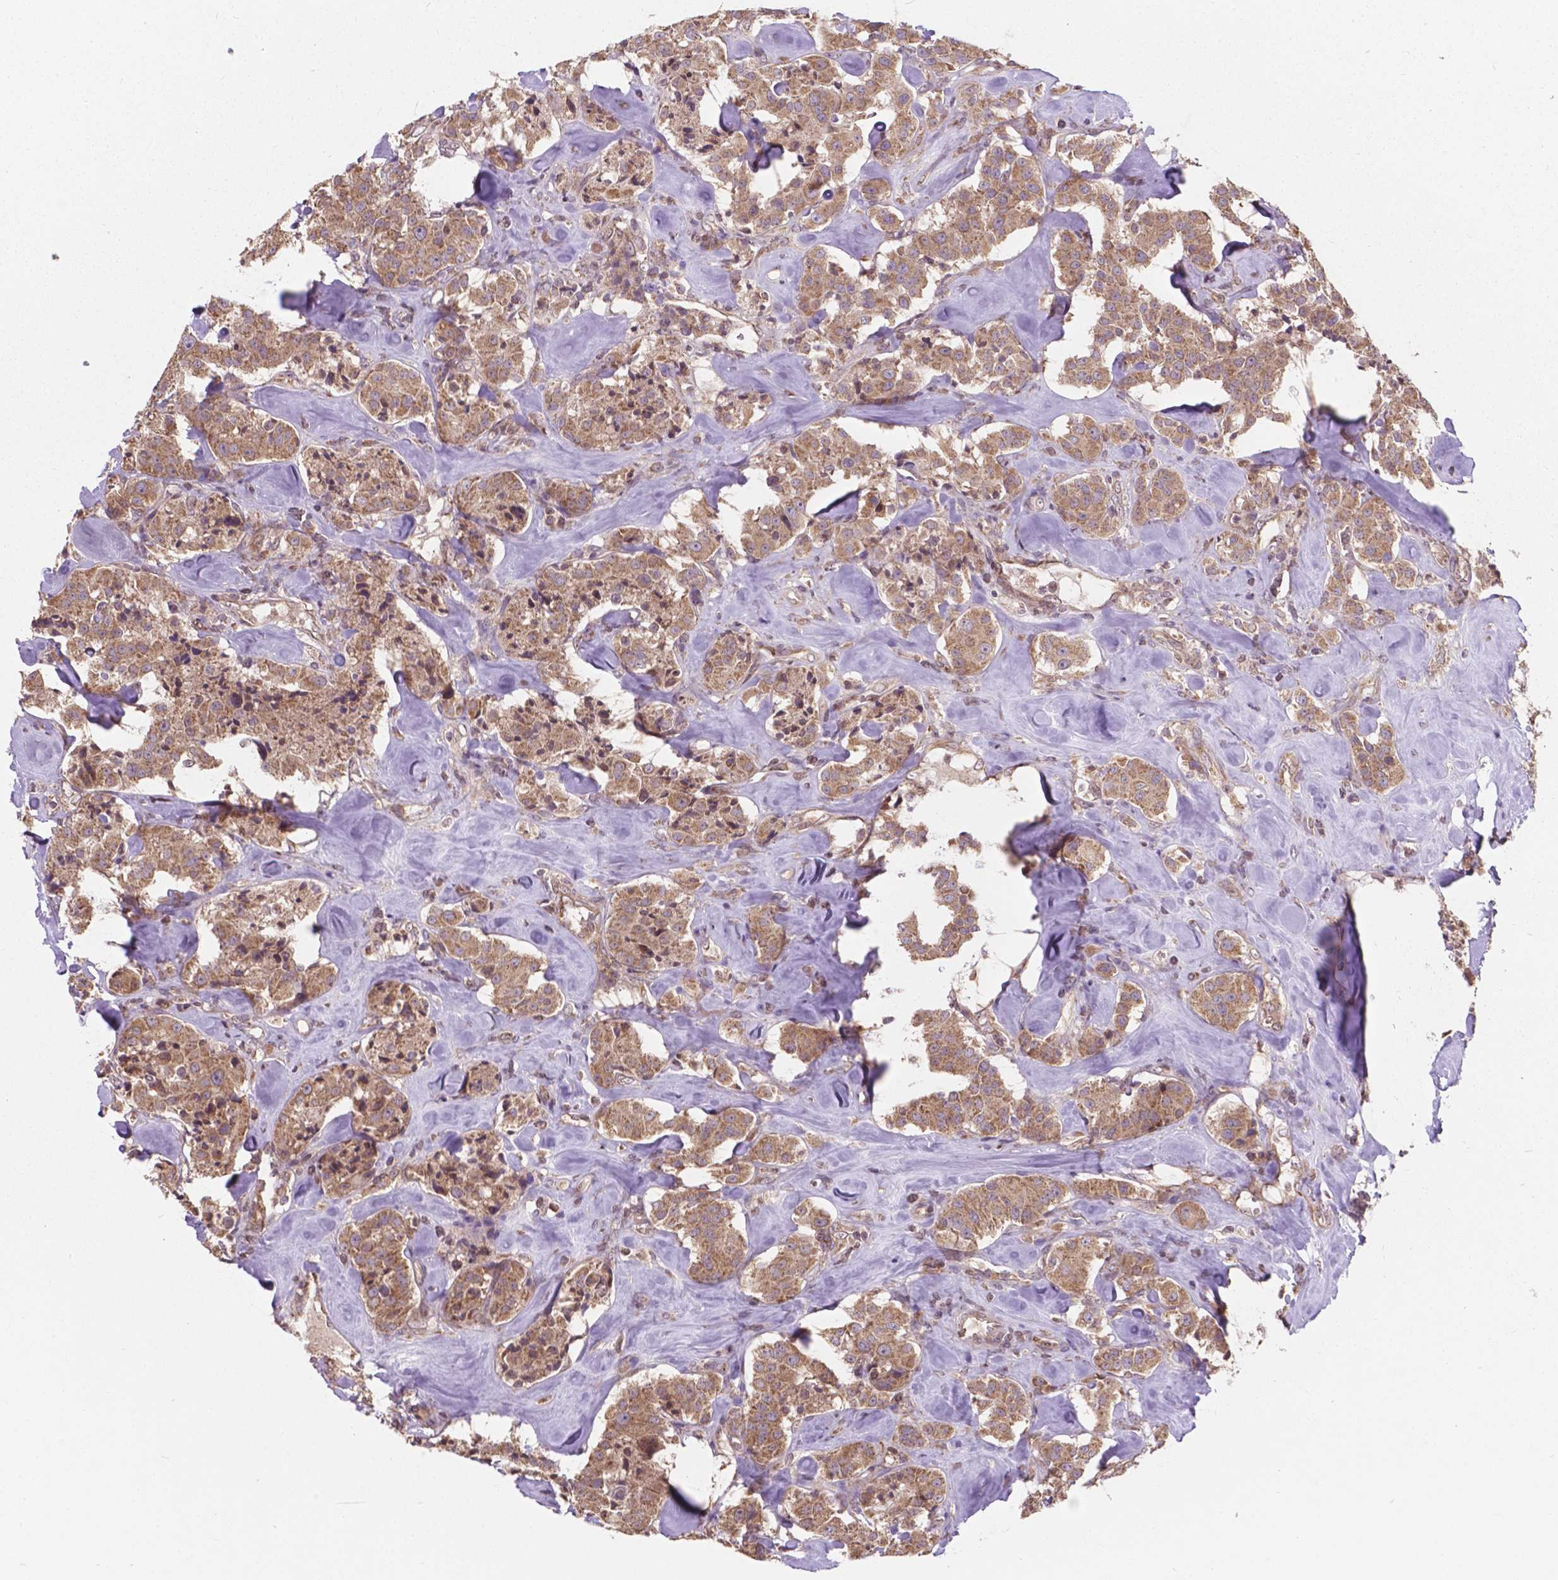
{"staining": {"intensity": "moderate", "quantity": ">75%", "location": "cytoplasmic/membranous"}, "tissue": "carcinoid", "cell_type": "Tumor cells", "image_type": "cancer", "snomed": [{"axis": "morphology", "description": "Carcinoid, malignant, NOS"}, {"axis": "topography", "description": "Pancreas"}], "caption": "Brown immunohistochemical staining in carcinoid reveals moderate cytoplasmic/membranous expression in approximately >75% of tumor cells.", "gene": "MRPL33", "patient": {"sex": "male", "age": 41}}